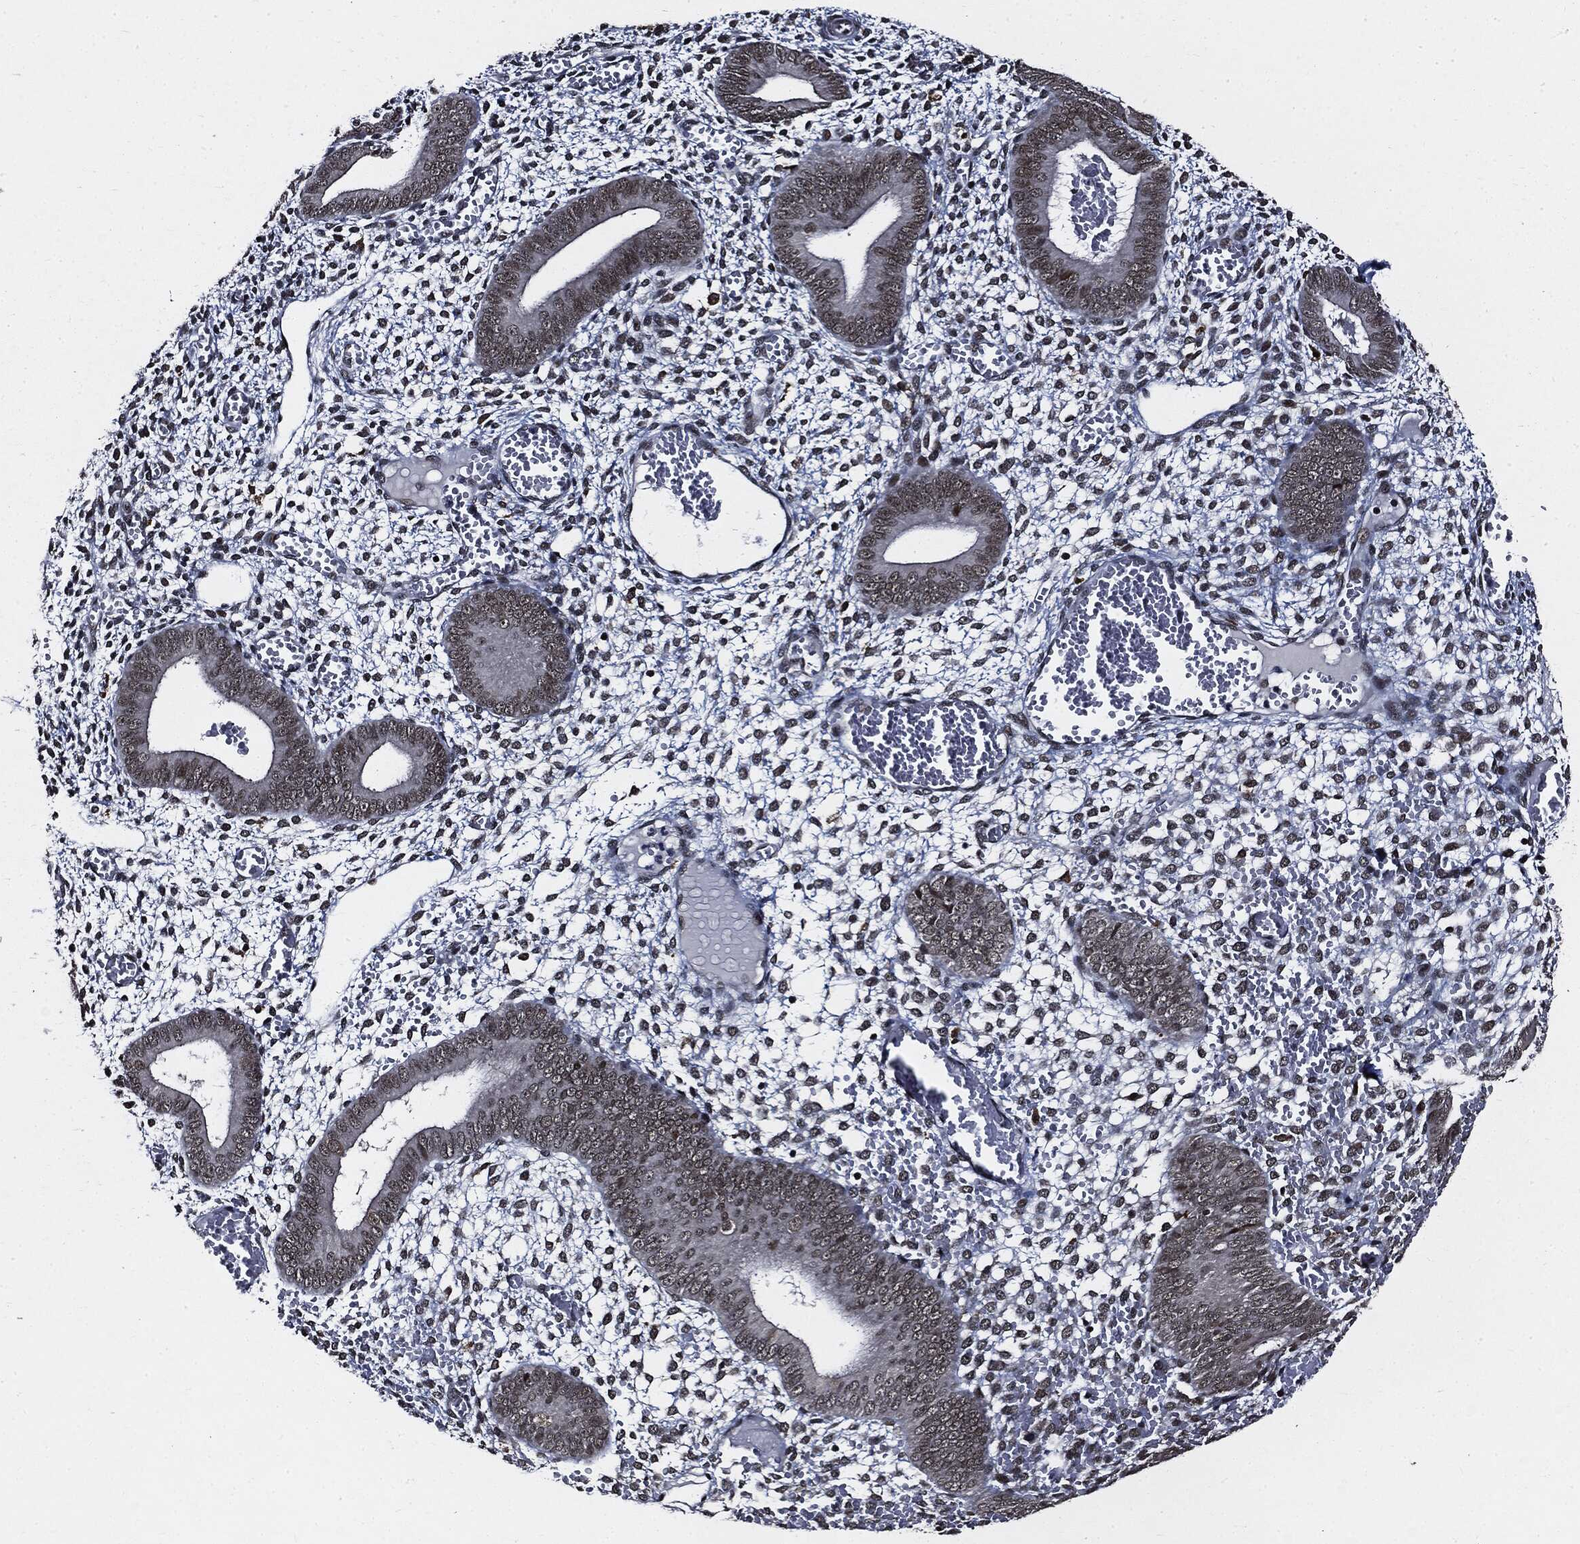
{"staining": {"intensity": "moderate", "quantity": "25%-75%", "location": "nuclear"}, "tissue": "endometrium", "cell_type": "Cells in endometrial stroma", "image_type": "normal", "snomed": [{"axis": "morphology", "description": "Normal tissue, NOS"}, {"axis": "topography", "description": "Endometrium"}], "caption": "Normal endometrium reveals moderate nuclear expression in approximately 25%-75% of cells in endometrial stroma, visualized by immunohistochemistry.", "gene": "SUGT1", "patient": {"sex": "female", "age": 42}}